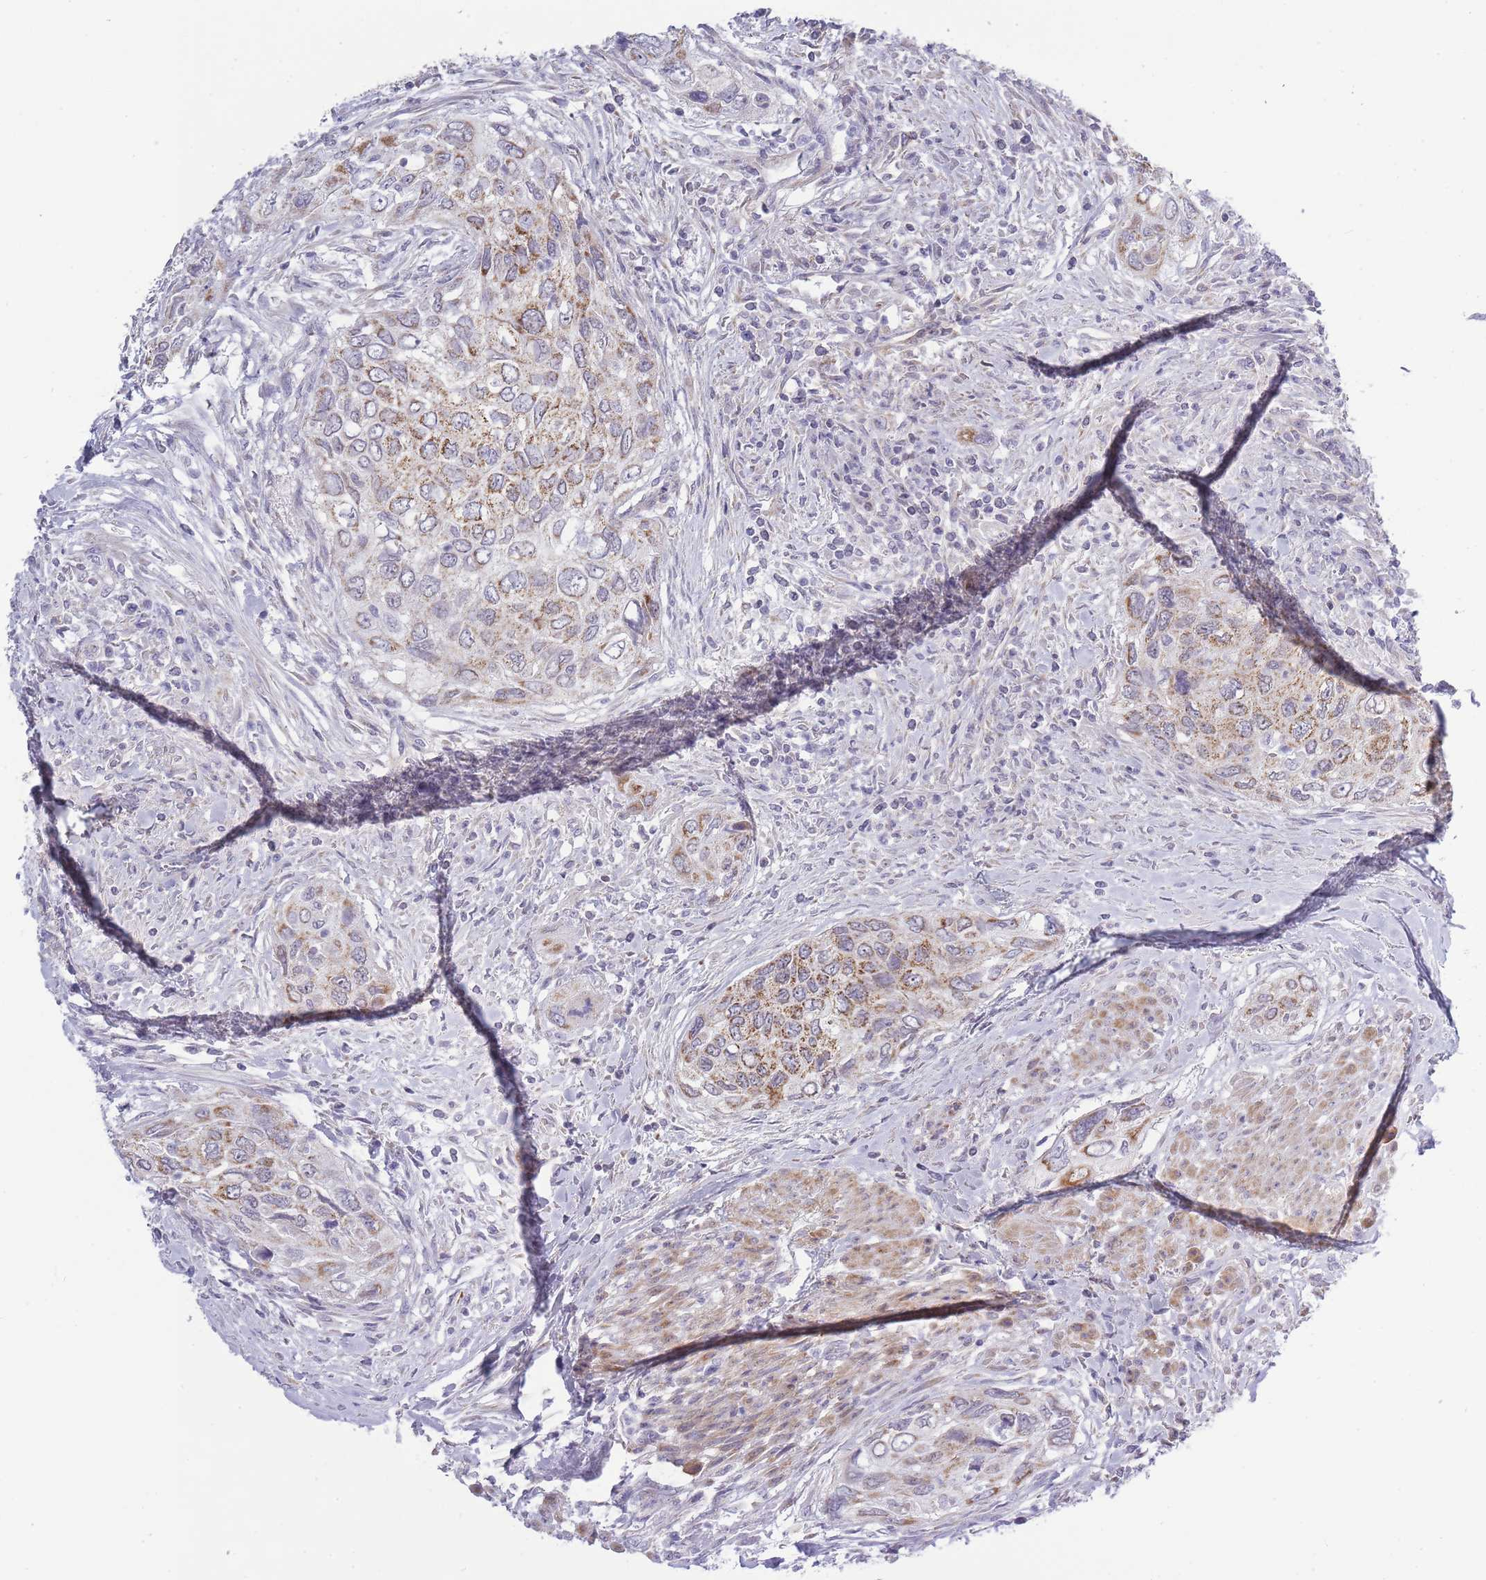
{"staining": {"intensity": "moderate", "quantity": ">75%", "location": "cytoplasmic/membranous"}, "tissue": "urothelial cancer", "cell_type": "Tumor cells", "image_type": "cancer", "snomed": [{"axis": "morphology", "description": "Urothelial carcinoma, High grade"}, {"axis": "topography", "description": "Urinary bladder"}], "caption": "IHC (DAB (3,3'-diaminobenzidine)) staining of human urothelial cancer displays moderate cytoplasmic/membranous protein positivity in about >75% of tumor cells. (DAB (3,3'-diaminobenzidine) IHC with brightfield microscopy, high magnification).", "gene": "ZBTB24", "patient": {"sex": "female", "age": 60}}